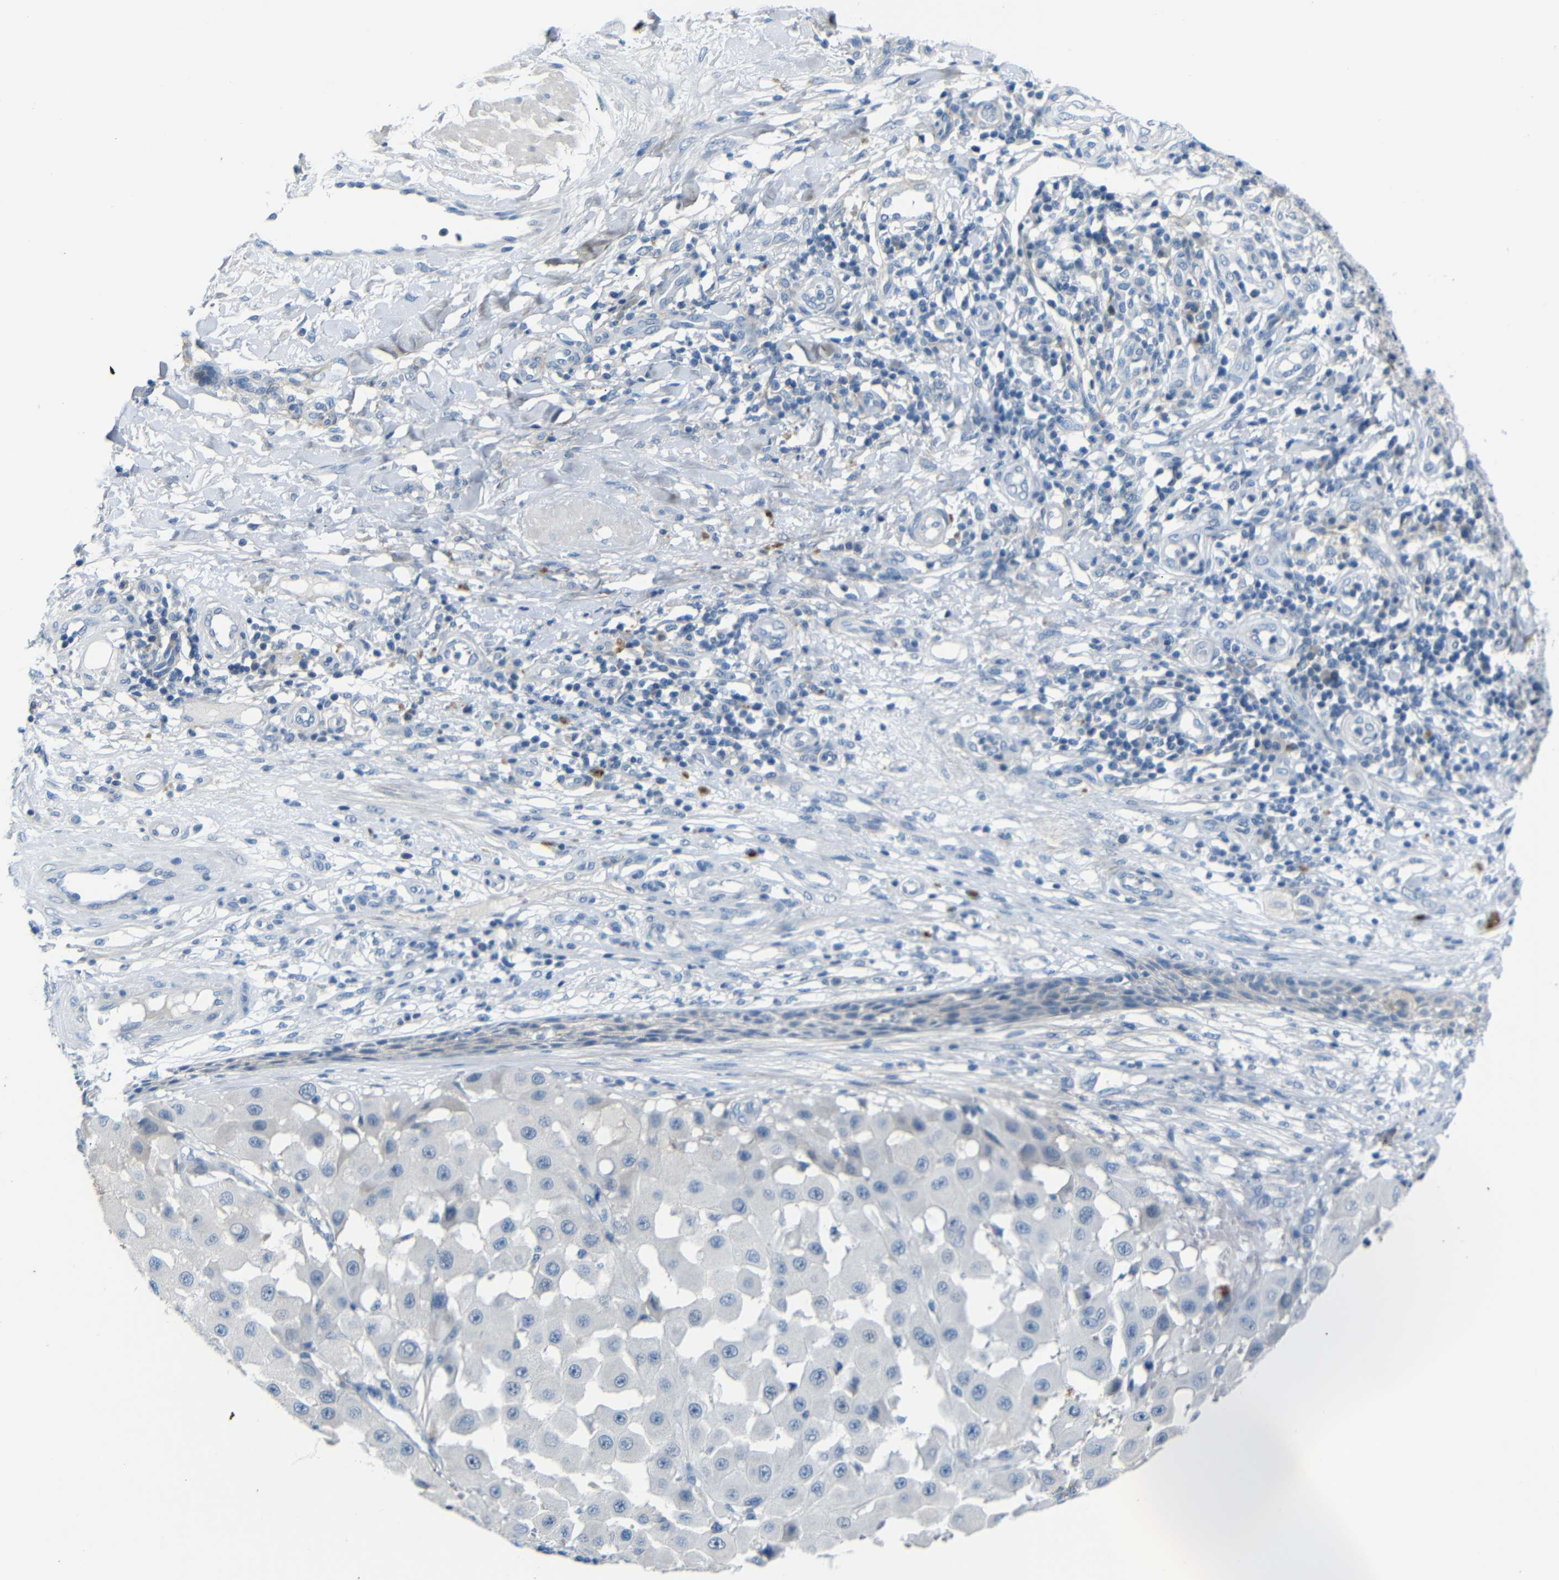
{"staining": {"intensity": "negative", "quantity": "none", "location": "none"}, "tissue": "melanoma", "cell_type": "Tumor cells", "image_type": "cancer", "snomed": [{"axis": "morphology", "description": "Malignant melanoma, NOS"}, {"axis": "topography", "description": "Skin"}], "caption": "This is a image of IHC staining of malignant melanoma, which shows no positivity in tumor cells. (DAB IHC with hematoxylin counter stain).", "gene": "ANK3", "patient": {"sex": "female", "age": 81}}